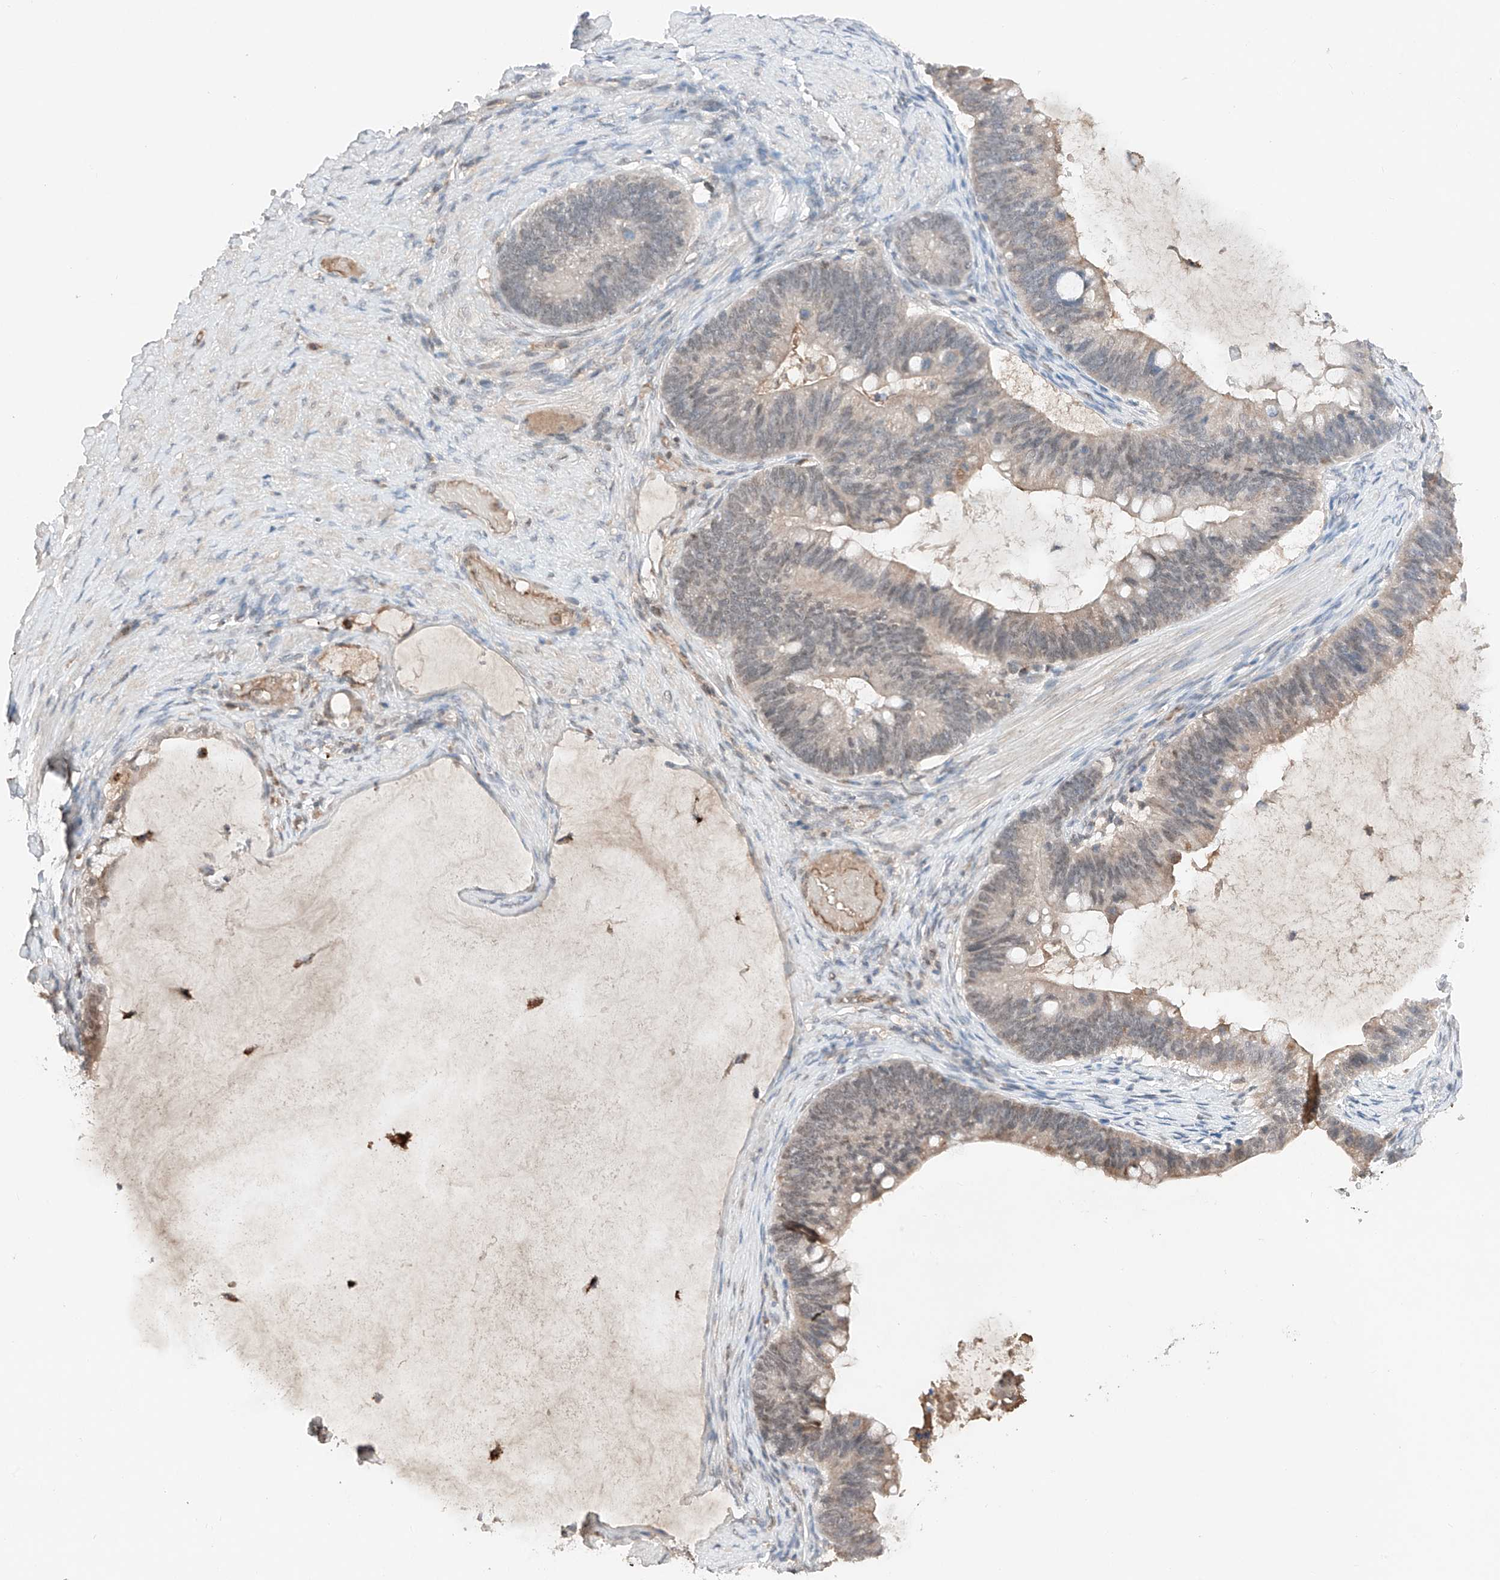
{"staining": {"intensity": "negative", "quantity": "none", "location": "none"}, "tissue": "ovarian cancer", "cell_type": "Tumor cells", "image_type": "cancer", "snomed": [{"axis": "morphology", "description": "Cystadenocarcinoma, mucinous, NOS"}, {"axis": "topography", "description": "Ovary"}], "caption": "A micrograph of human ovarian cancer (mucinous cystadenocarcinoma) is negative for staining in tumor cells. The staining was performed using DAB to visualize the protein expression in brown, while the nuclei were stained in blue with hematoxylin (Magnification: 20x).", "gene": "TBX4", "patient": {"sex": "female", "age": 61}}